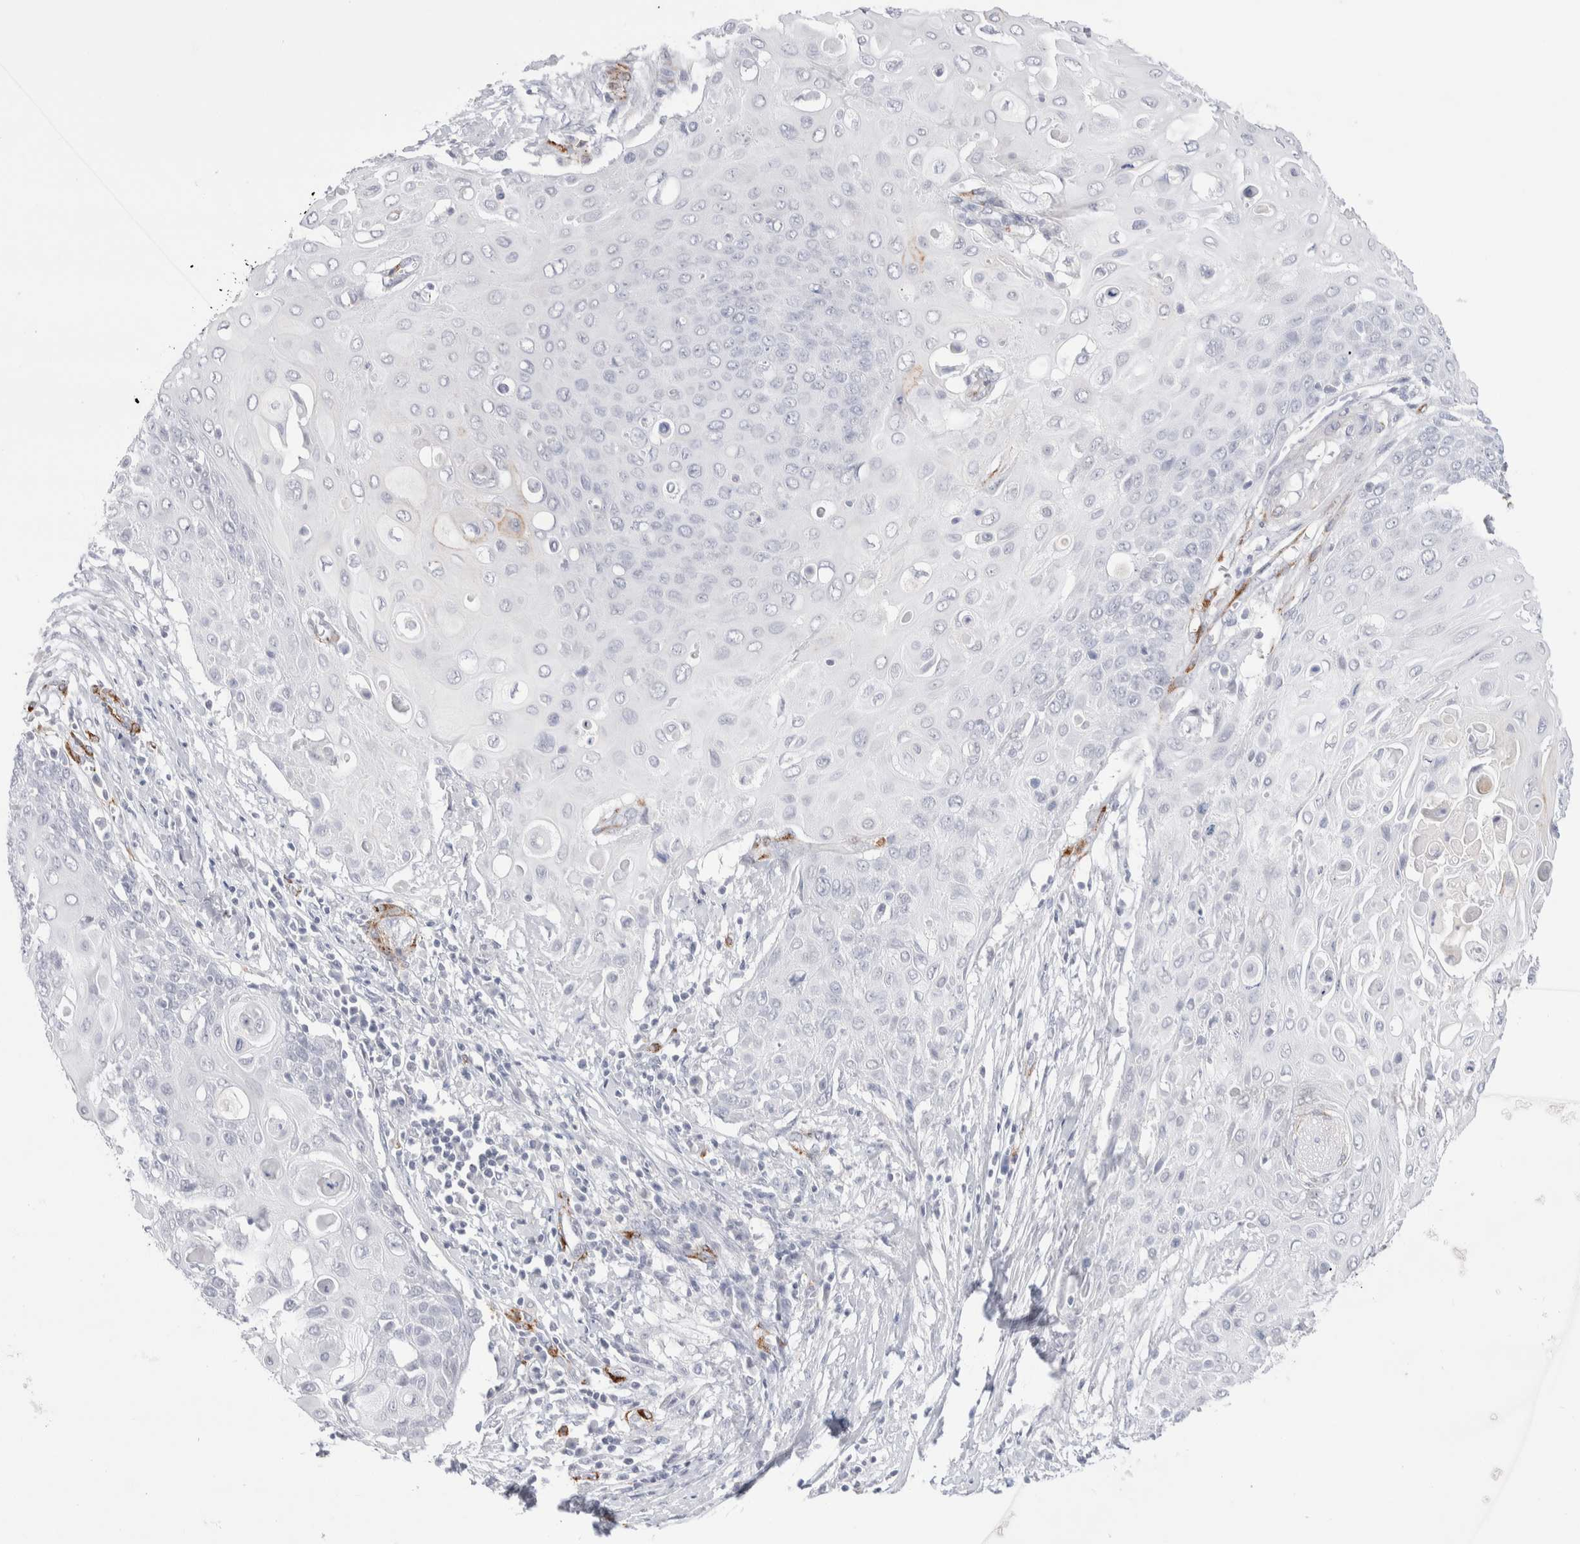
{"staining": {"intensity": "negative", "quantity": "none", "location": "none"}, "tissue": "cervical cancer", "cell_type": "Tumor cells", "image_type": "cancer", "snomed": [{"axis": "morphology", "description": "Squamous cell carcinoma, NOS"}, {"axis": "topography", "description": "Cervix"}], "caption": "DAB immunohistochemical staining of cervical cancer displays no significant expression in tumor cells. Brightfield microscopy of immunohistochemistry stained with DAB (3,3'-diaminobenzidine) (brown) and hematoxylin (blue), captured at high magnification.", "gene": "SEPTIN4", "patient": {"sex": "female", "age": 39}}